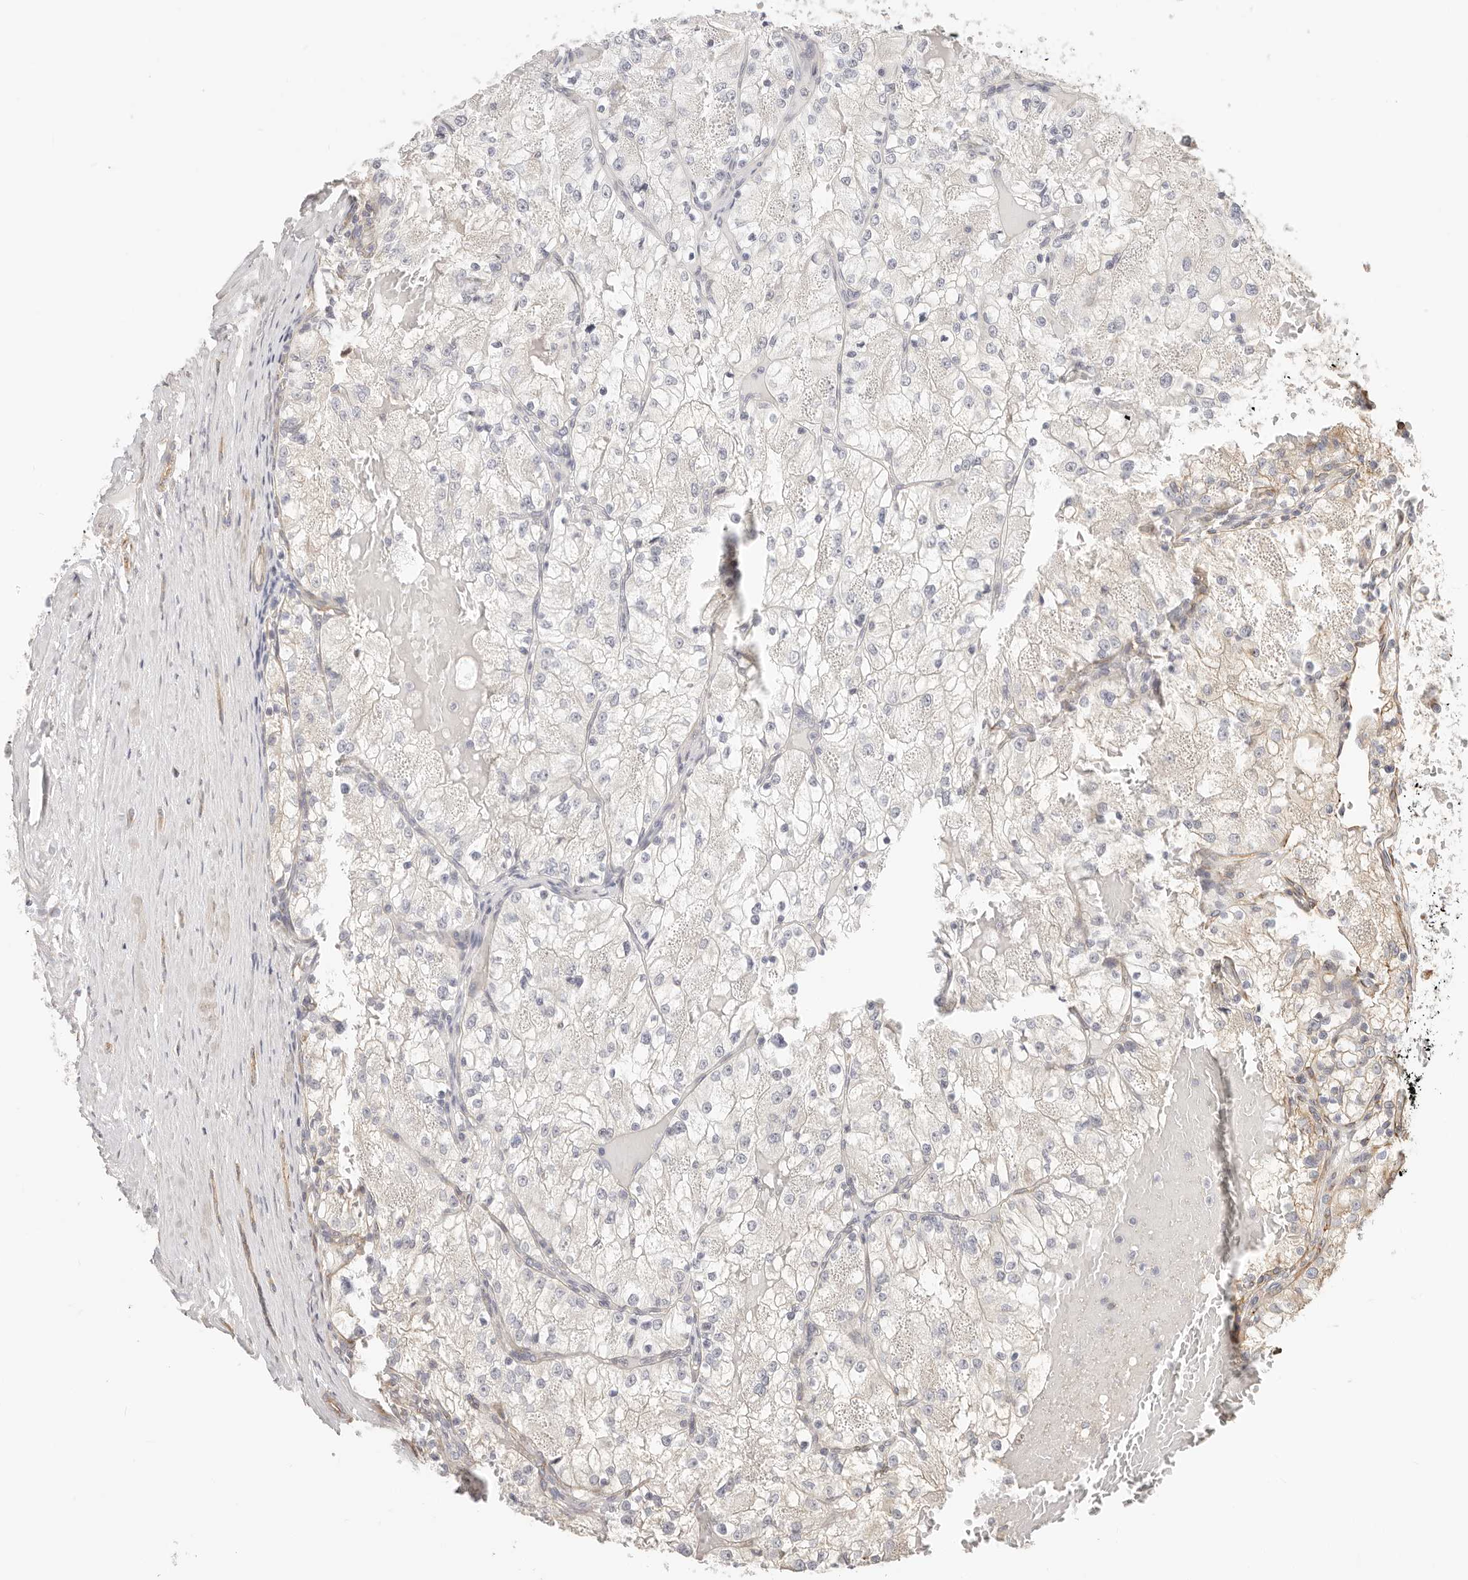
{"staining": {"intensity": "negative", "quantity": "none", "location": "none"}, "tissue": "renal cancer", "cell_type": "Tumor cells", "image_type": "cancer", "snomed": [{"axis": "morphology", "description": "Normal tissue, NOS"}, {"axis": "morphology", "description": "Adenocarcinoma, NOS"}, {"axis": "topography", "description": "Kidney"}], "caption": "Photomicrograph shows no protein positivity in tumor cells of adenocarcinoma (renal) tissue.", "gene": "DTNBP1", "patient": {"sex": "male", "age": 68}}